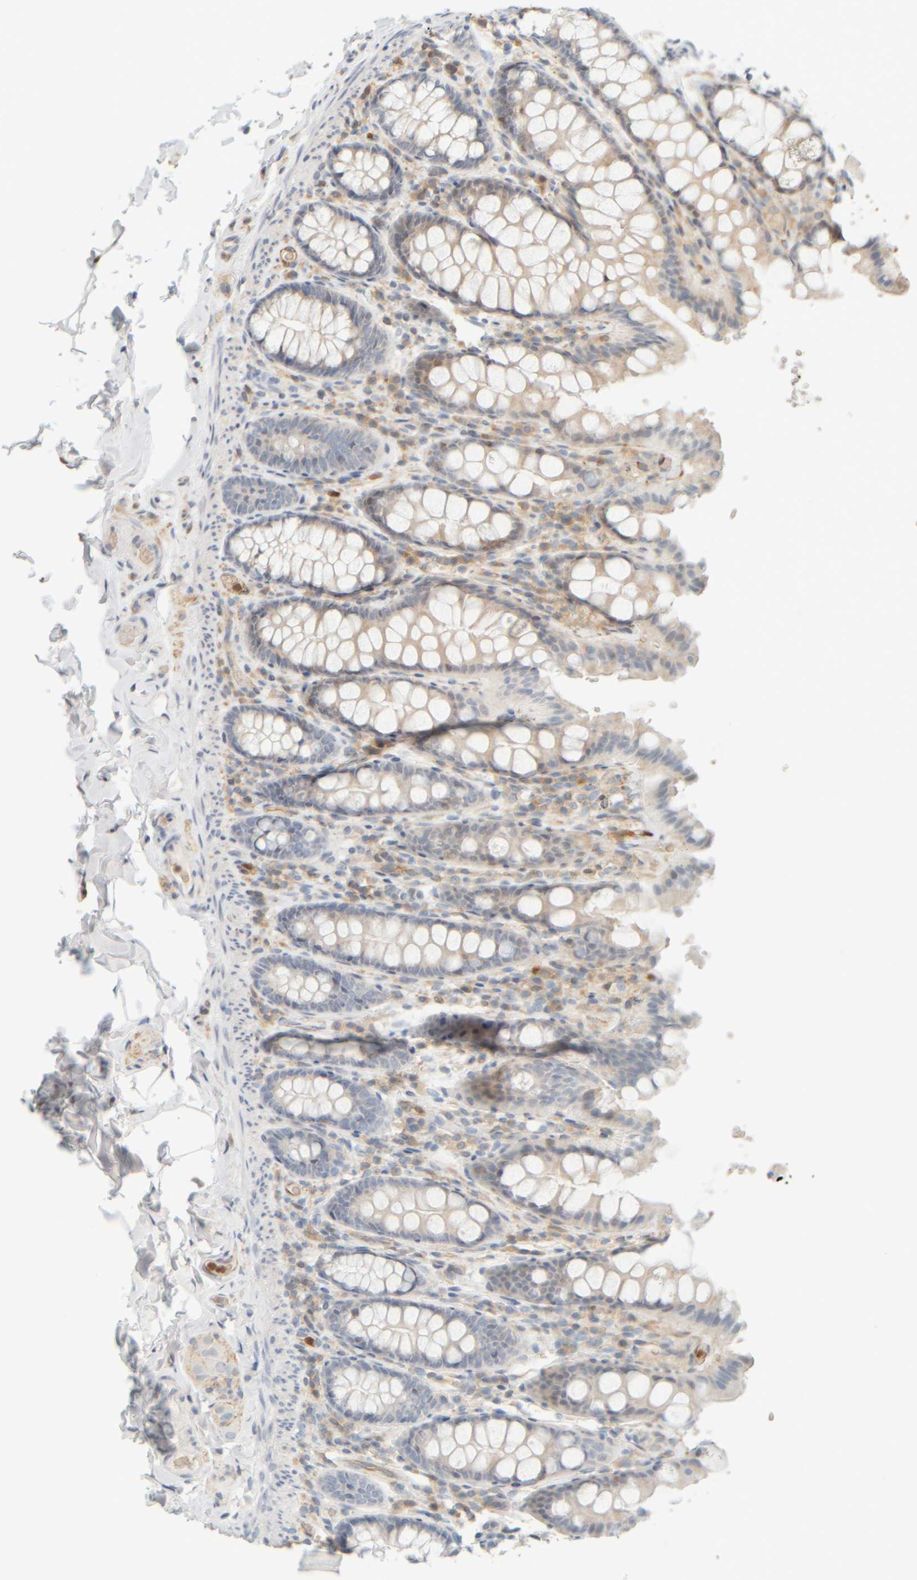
{"staining": {"intensity": "weak", "quantity": "25%-75%", "location": "cytoplasmic/membranous"}, "tissue": "colon", "cell_type": "Endothelial cells", "image_type": "normal", "snomed": [{"axis": "morphology", "description": "Normal tissue, NOS"}, {"axis": "topography", "description": "Colon"}, {"axis": "topography", "description": "Peripheral nerve tissue"}], "caption": "Immunohistochemical staining of unremarkable colon exhibits low levels of weak cytoplasmic/membranous staining in about 25%-75% of endothelial cells.", "gene": "AARSD1", "patient": {"sex": "female", "age": 61}}